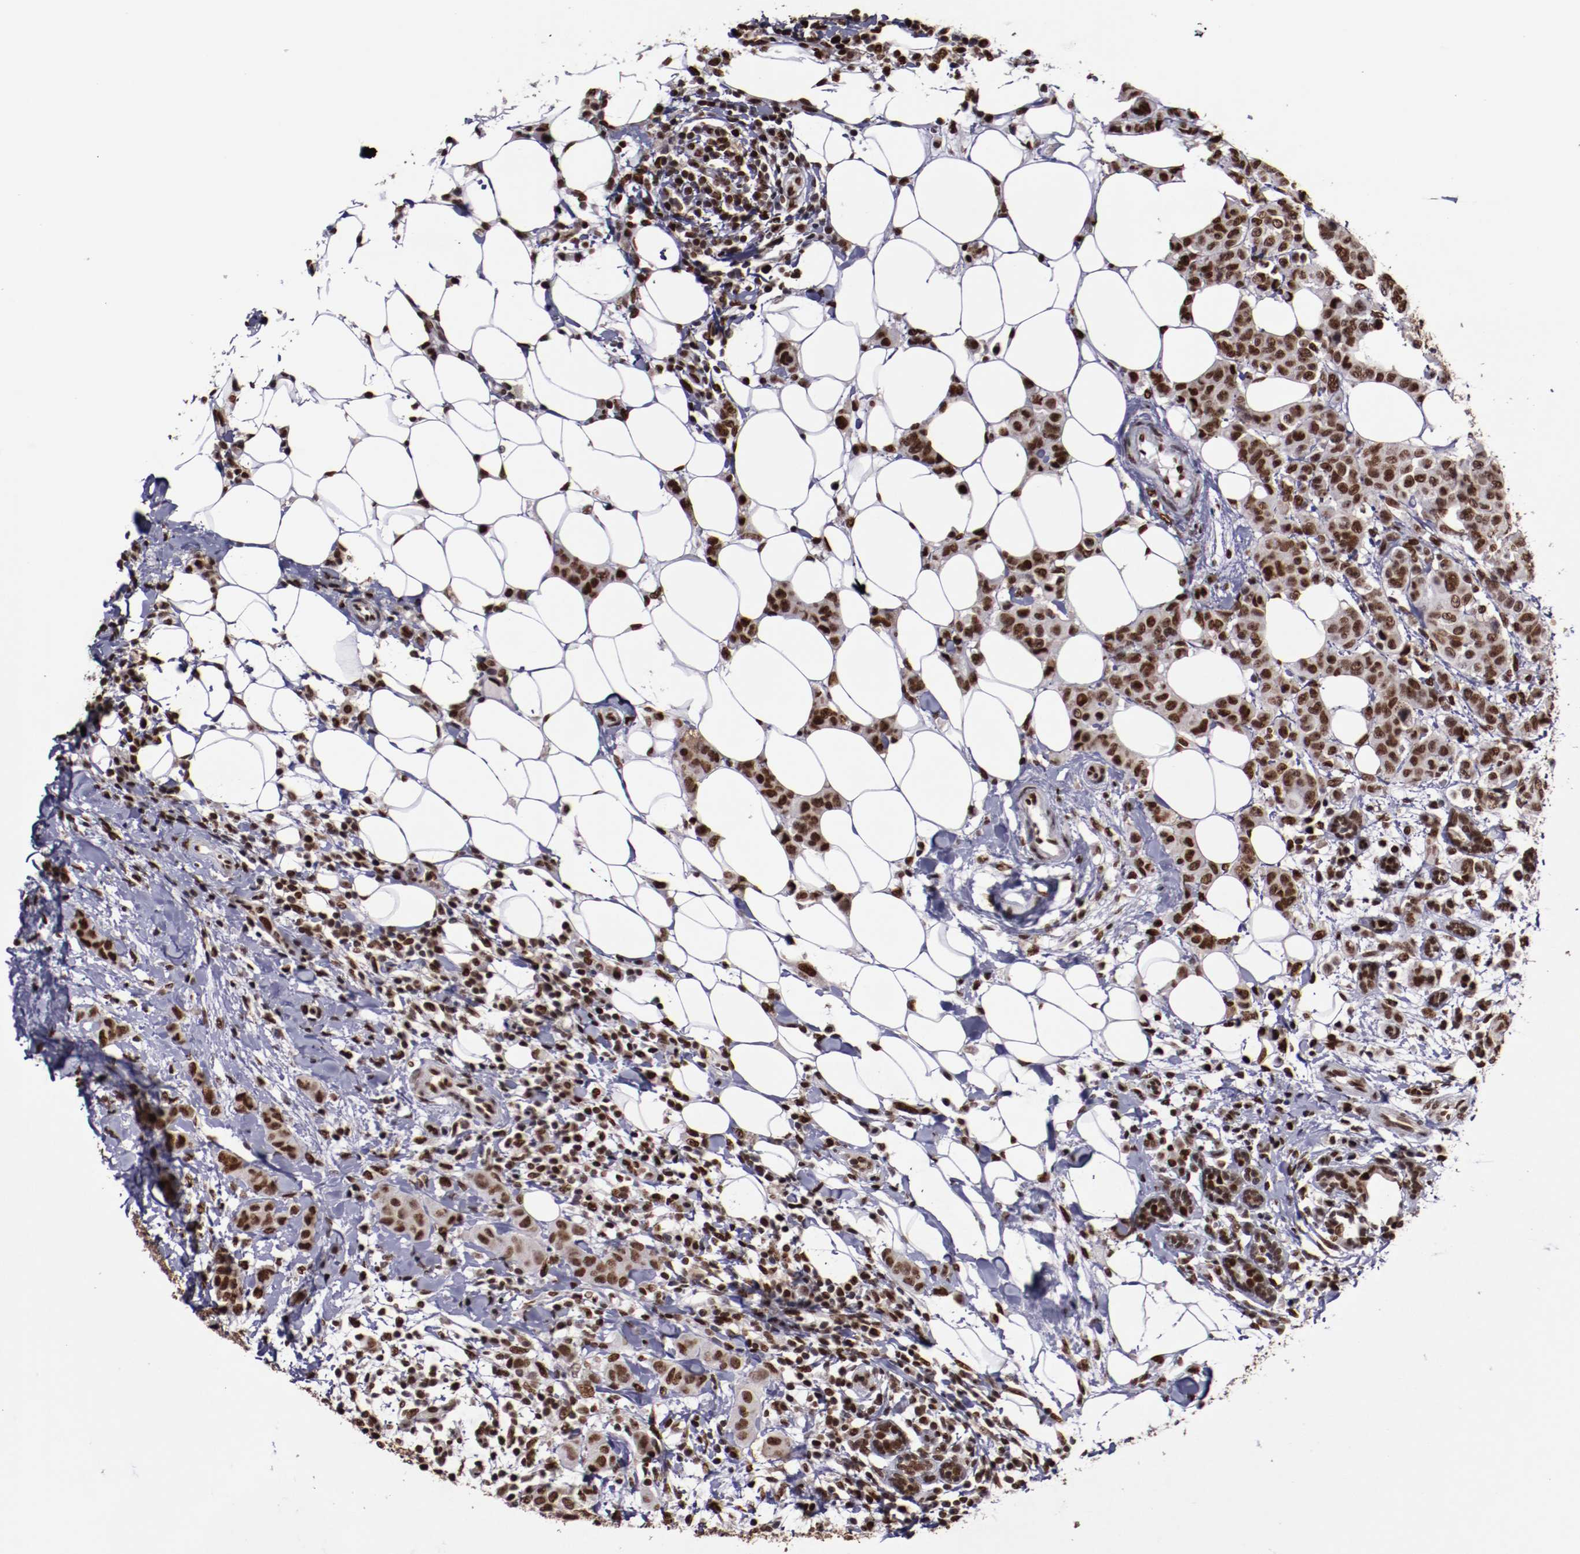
{"staining": {"intensity": "moderate", "quantity": ">75%", "location": "nuclear"}, "tissue": "breast cancer", "cell_type": "Tumor cells", "image_type": "cancer", "snomed": [{"axis": "morphology", "description": "Duct carcinoma"}, {"axis": "topography", "description": "Breast"}], "caption": "Breast cancer (infiltrating ductal carcinoma) was stained to show a protein in brown. There is medium levels of moderate nuclear expression in approximately >75% of tumor cells.", "gene": "APEX1", "patient": {"sex": "female", "age": 40}}